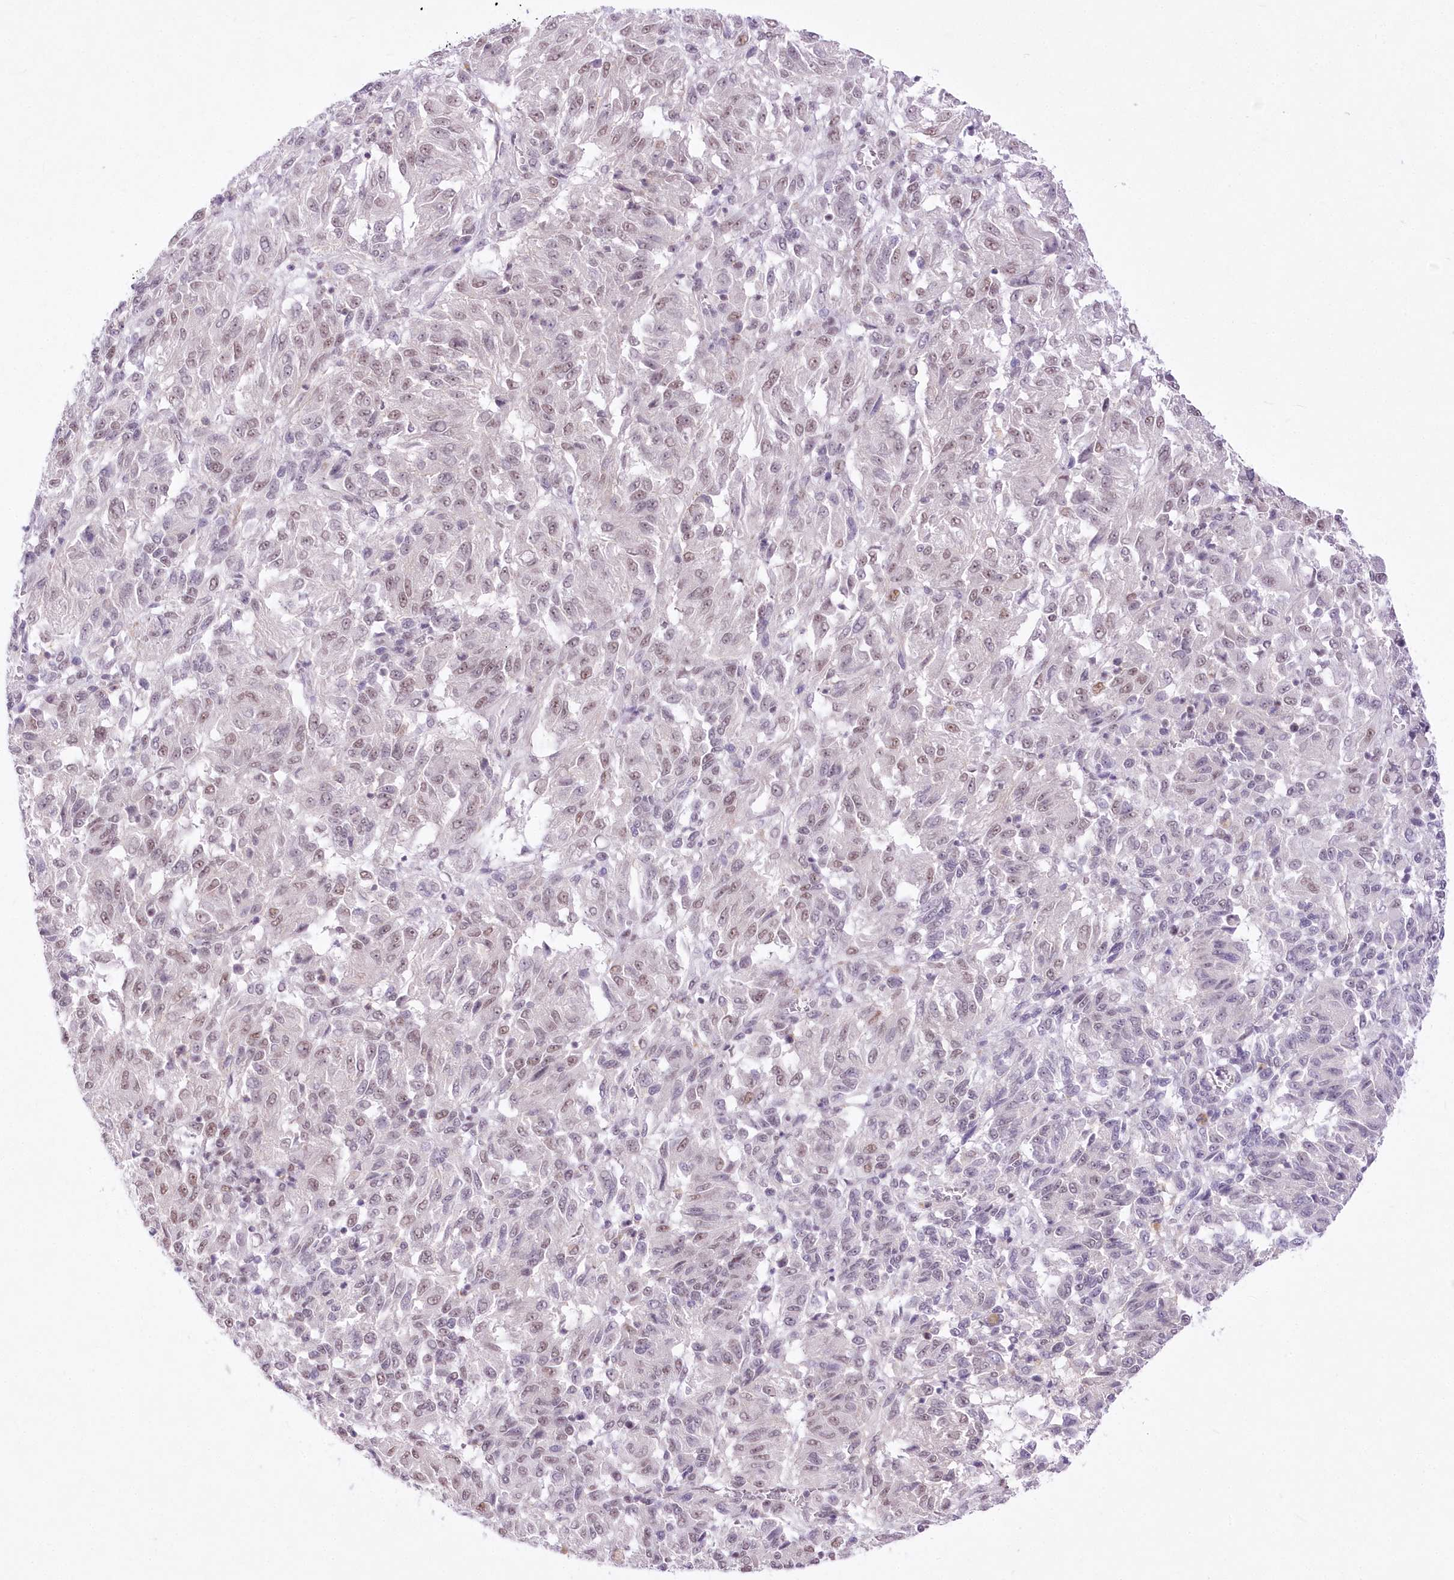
{"staining": {"intensity": "weak", "quantity": "25%-75%", "location": "nuclear"}, "tissue": "melanoma", "cell_type": "Tumor cells", "image_type": "cancer", "snomed": [{"axis": "morphology", "description": "Malignant melanoma, Metastatic site"}, {"axis": "topography", "description": "Lung"}], "caption": "A brown stain labels weak nuclear positivity of a protein in human malignant melanoma (metastatic site) tumor cells. The staining was performed using DAB to visualize the protein expression in brown, while the nuclei were stained in blue with hematoxylin (Magnification: 20x).", "gene": "NSUN2", "patient": {"sex": "male", "age": 64}}